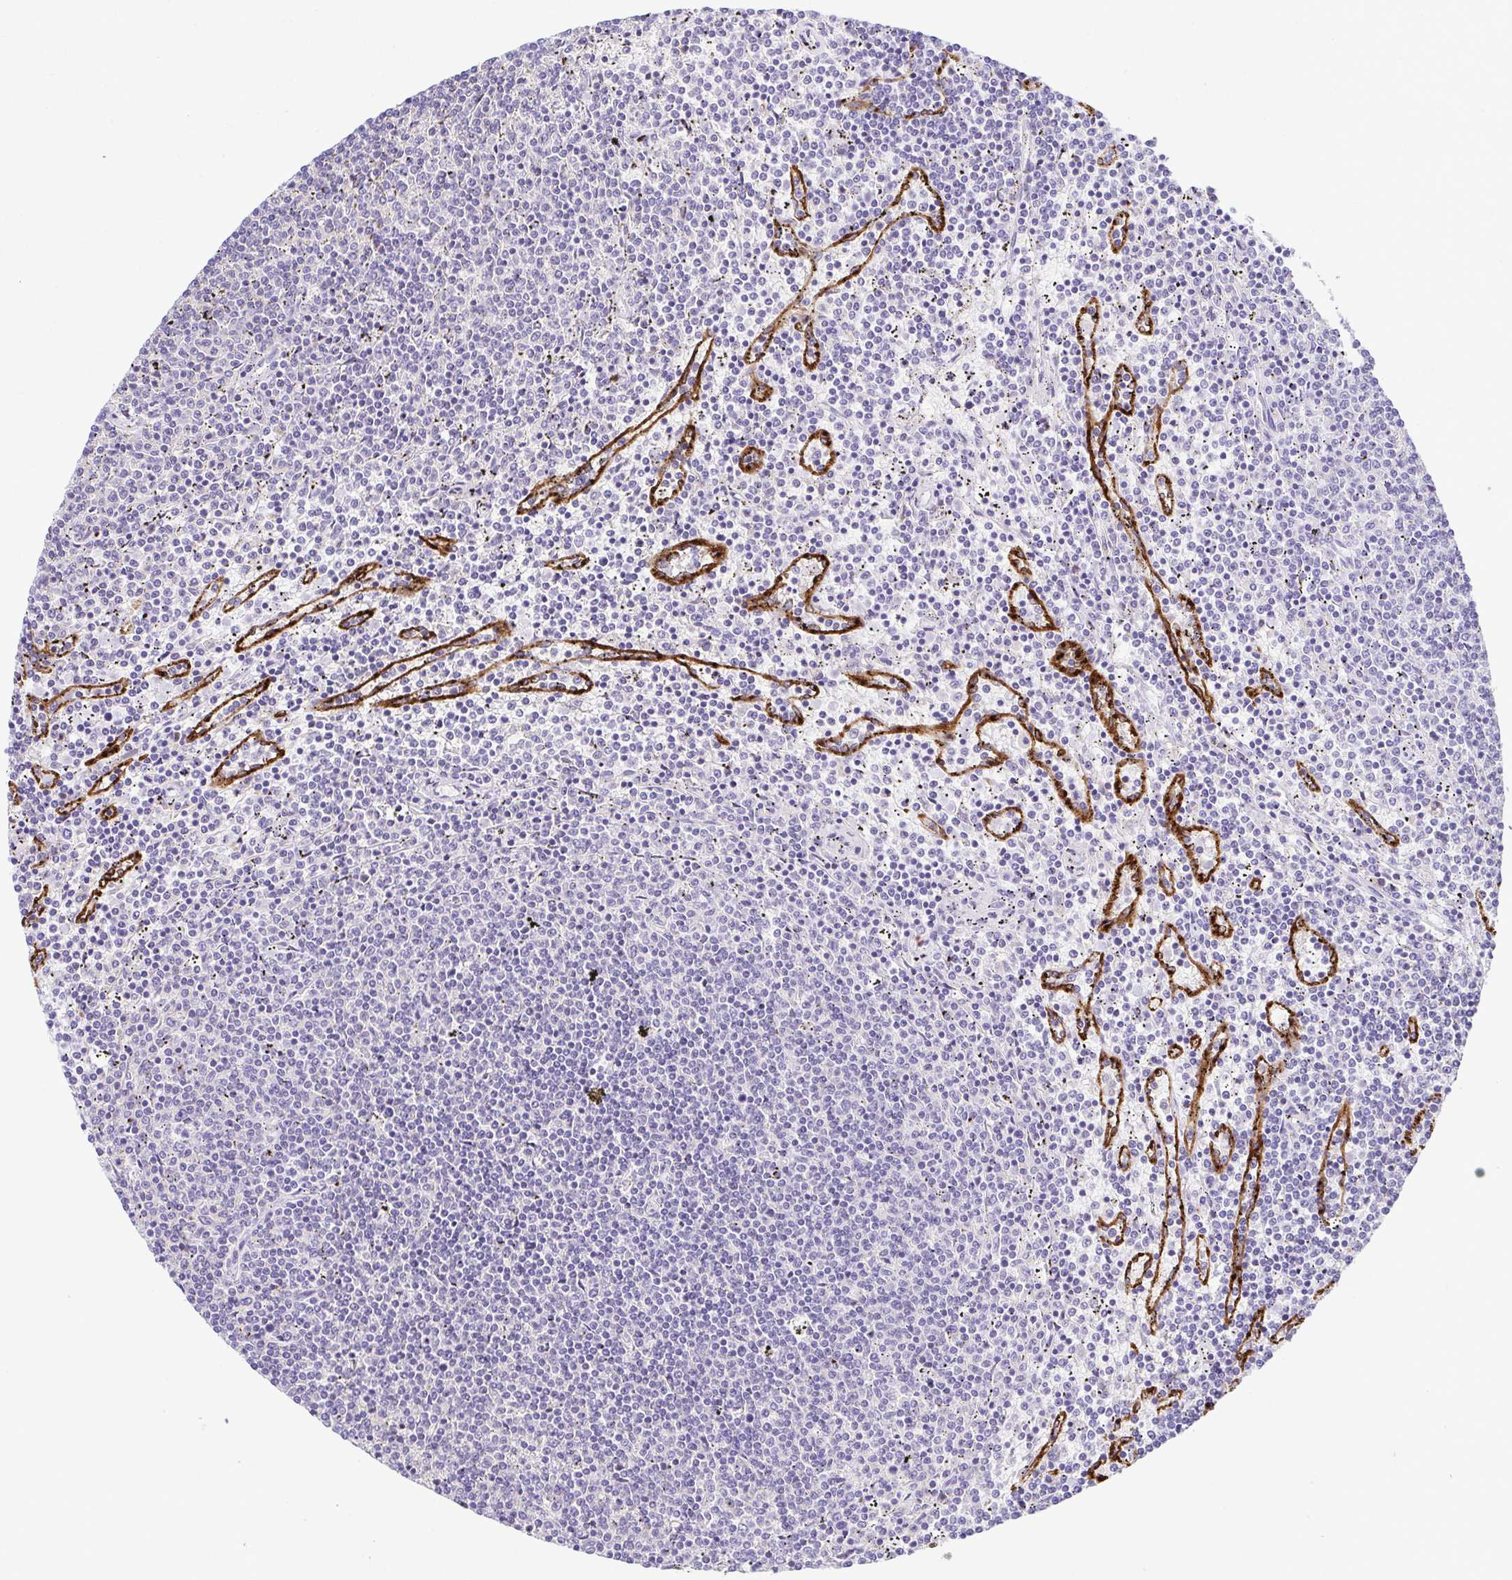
{"staining": {"intensity": "negative", "quantity": "none", "location": "none"}, "tissue": "lymphoma", "cell_type": "Tumor cells", "image_type": "cancer", "snomed": [{"axis": "morphology", "description": "Malignant lymphoma, non-Hodgkin's type, Low grade"}, {"axis": "topography", "description": "Spleen"}], "caption": "IHC histopathology image of neoplastic tissue: human lymphoma stained with DAB (3,3'-diaminobenzidine) reveals no significant protein positivity in tumor cells.", "gene": "GPR182", "patient": {"sex": "female", "age": 50}}